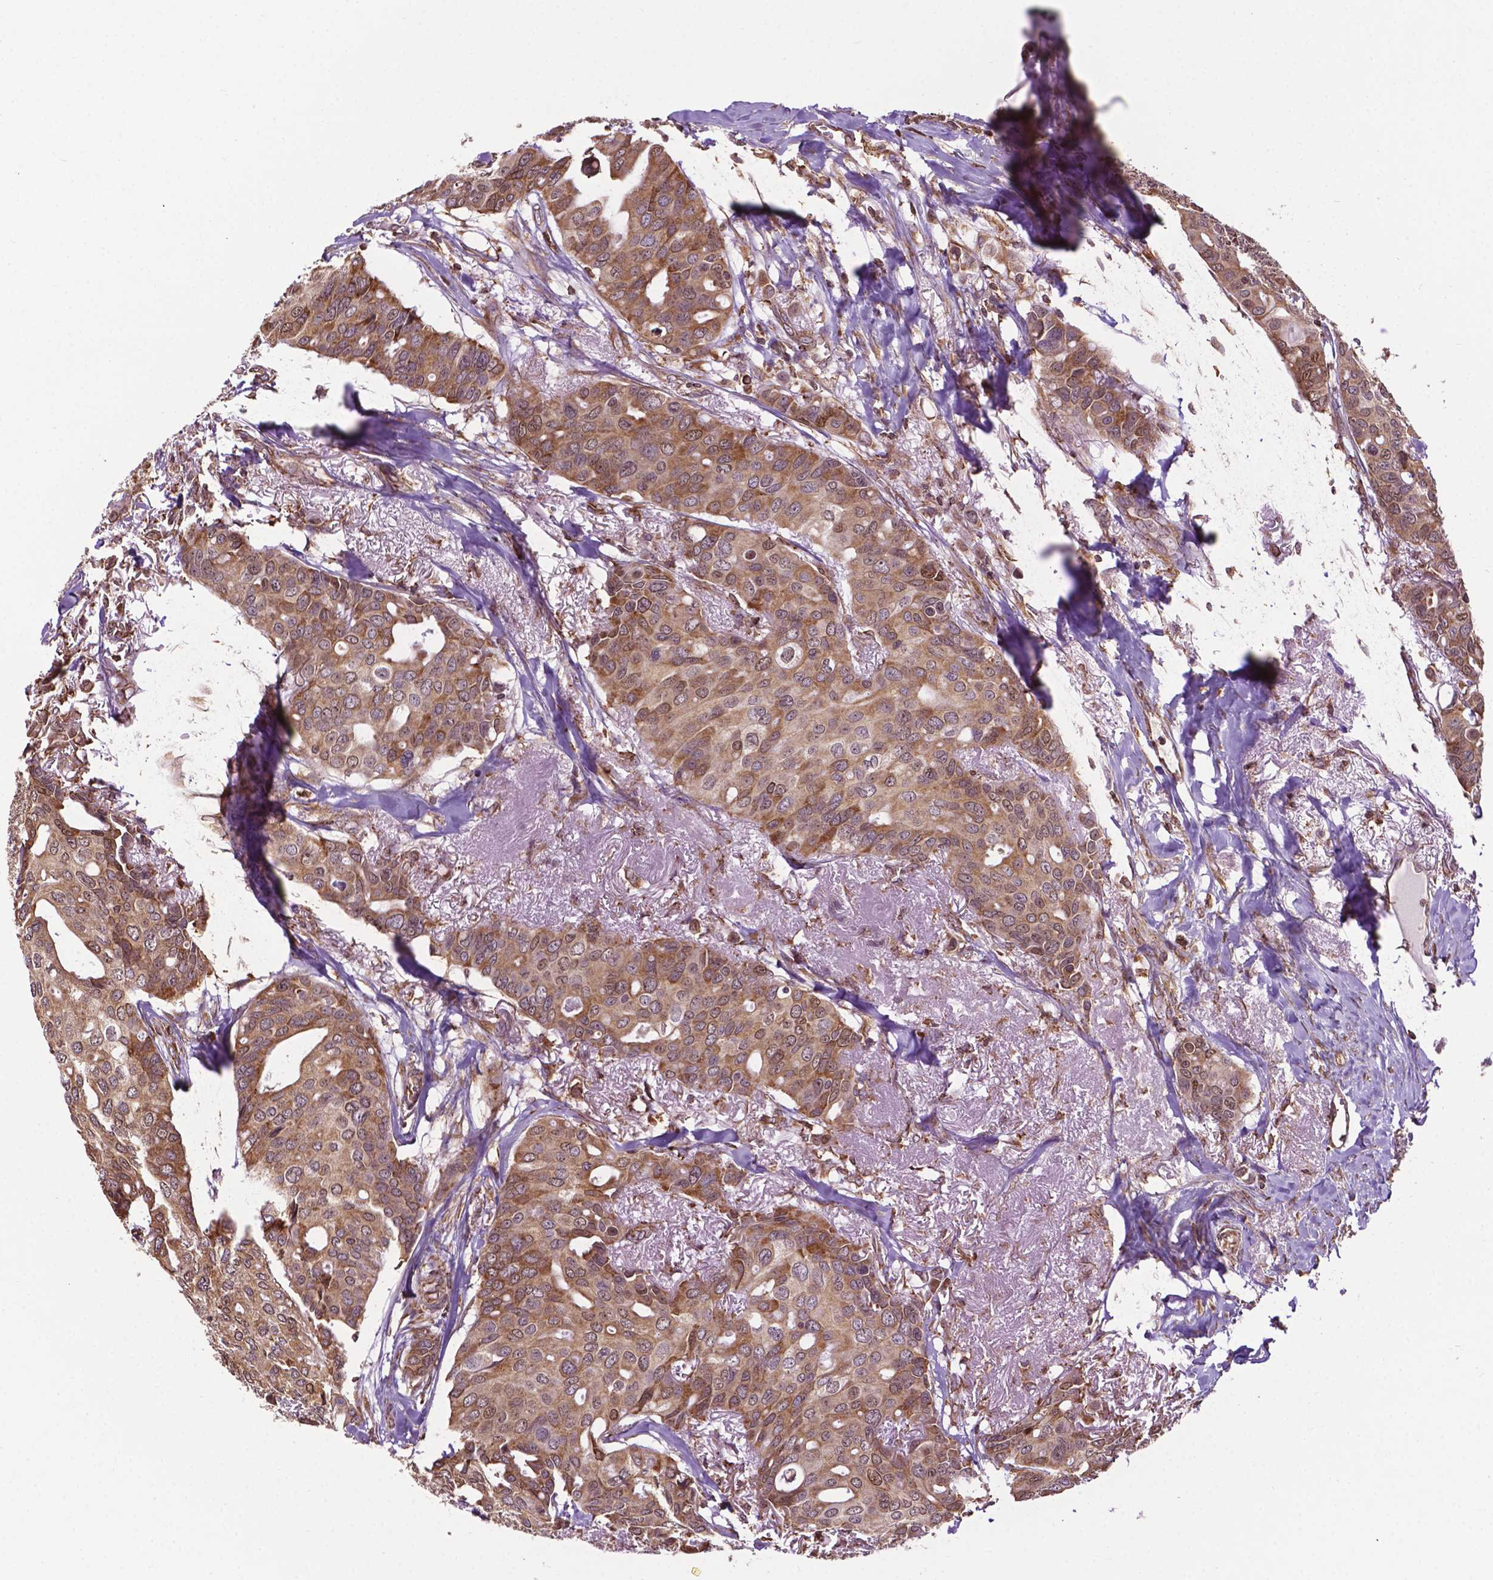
{"staining": {"intensity": "moderate", "quantity": ">75%", "location": "cytoplasmic/membranous"}, "tissue": "breast cancer", "cell_type": "Tumor cells", "image_type": "cancer", "snomed": [{"axis": "morphology", "description": "Duct carcinoma"}, {"axis": "topography", "description": "Breast"}], "caption": "Human breast infiltrating ductal carcinoma stained for a protein (brown) shows moderate cytoplasmic/membranous positive positivity in approximately >75% of tumor cells.", "gene": "GANAB", "patient": {"sex": "female", "age": 54}}